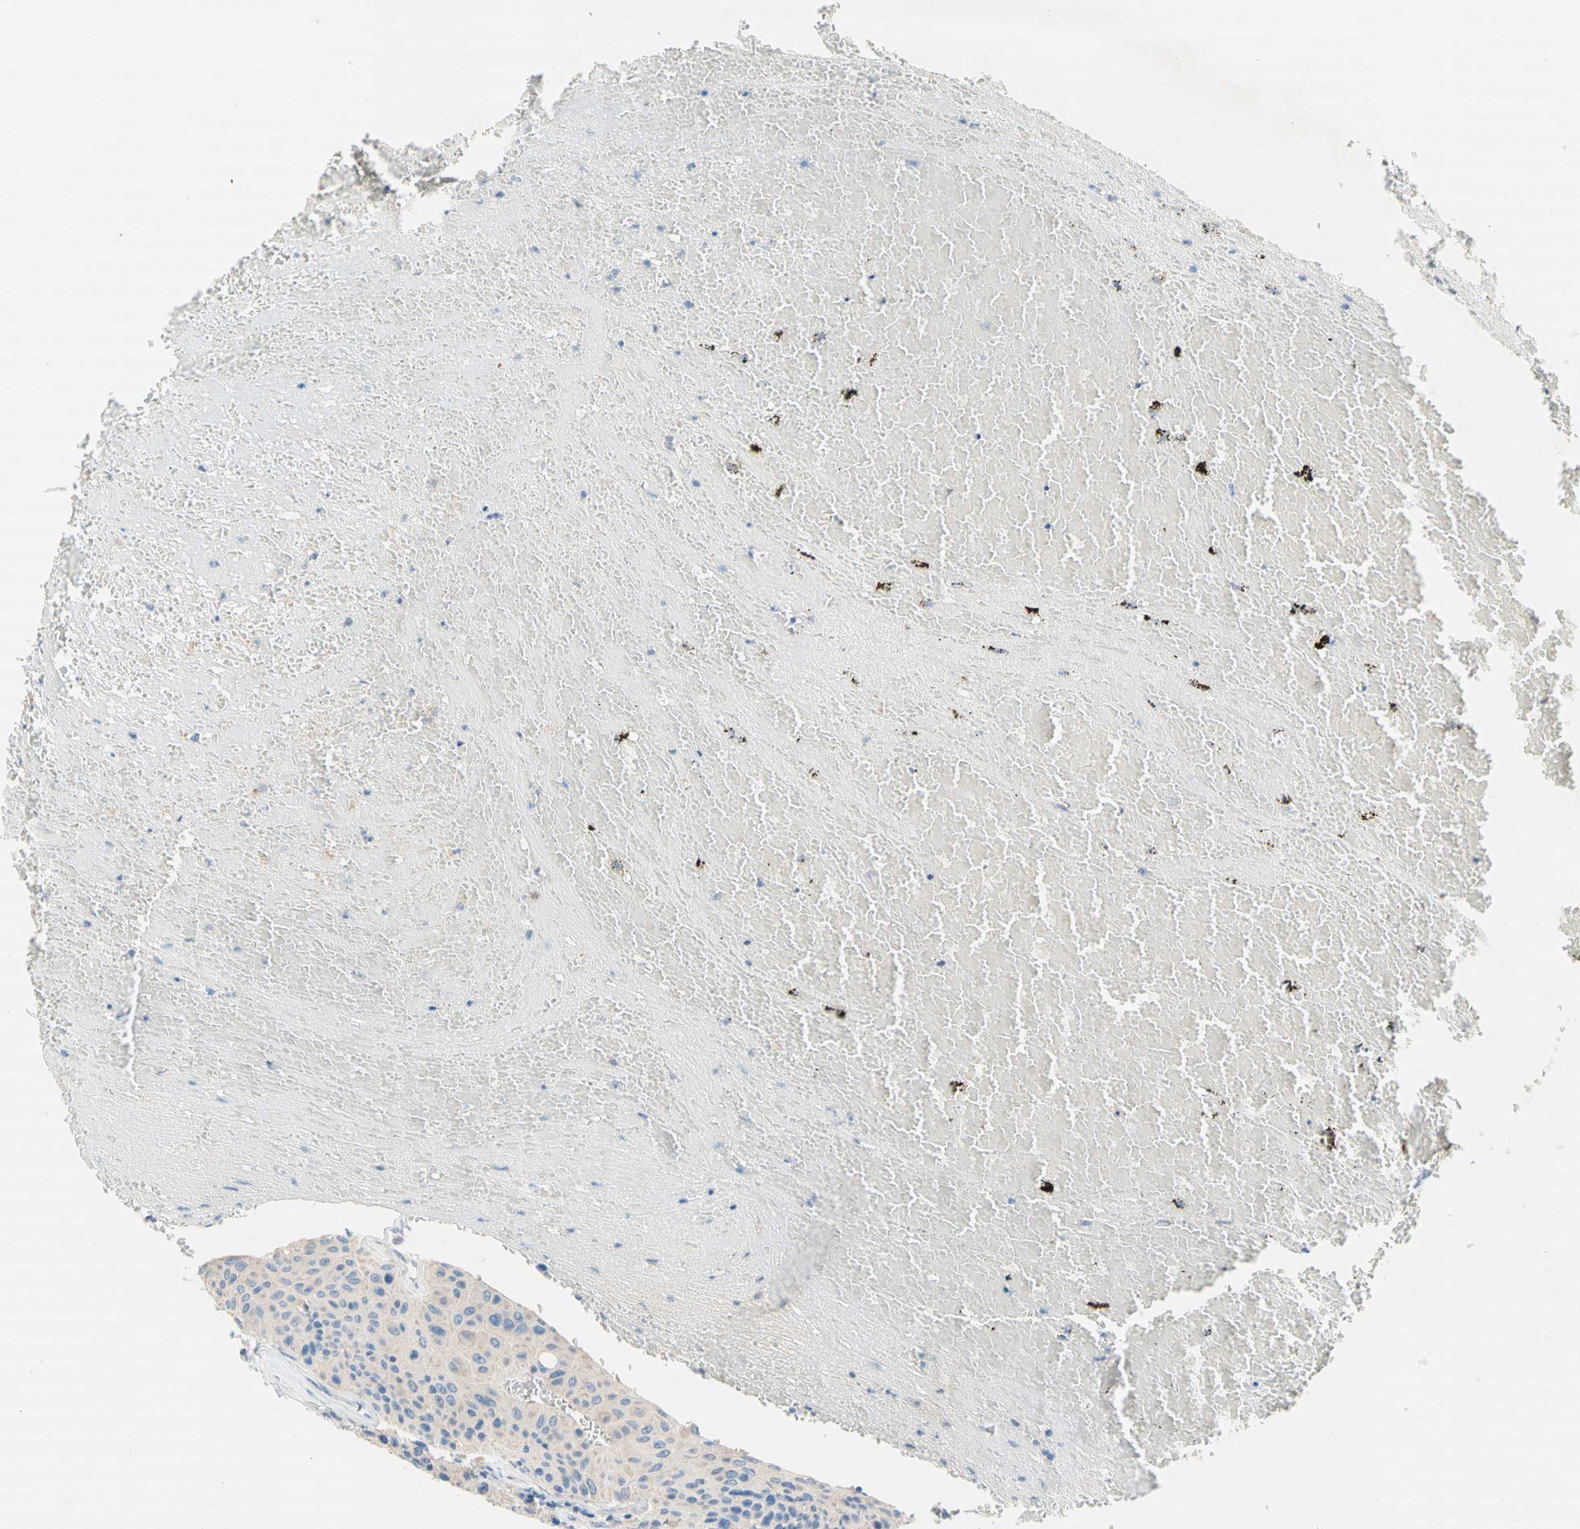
{"staining": {"intensity": "weak", "quantity": ">75%", "location": "cytoplasmic/membranous"}, "tissue": "urothelial cancer", "cell_type": "Tumor cells", "image_type": "cancer", "snomed": [{"axis": "morphology", "description": "Urothelial carcinoma, High grade"}, {"axis": "topography", "description": "Urinary bladder"}], "caption": "Urothelial cancer stained for a protein (brown) exhibits weak cytoplasmic/membranous positive staining in approximately >75% of tumor cells.", "gene": "F3", "patient": {"sex": "male", "age": 66}}